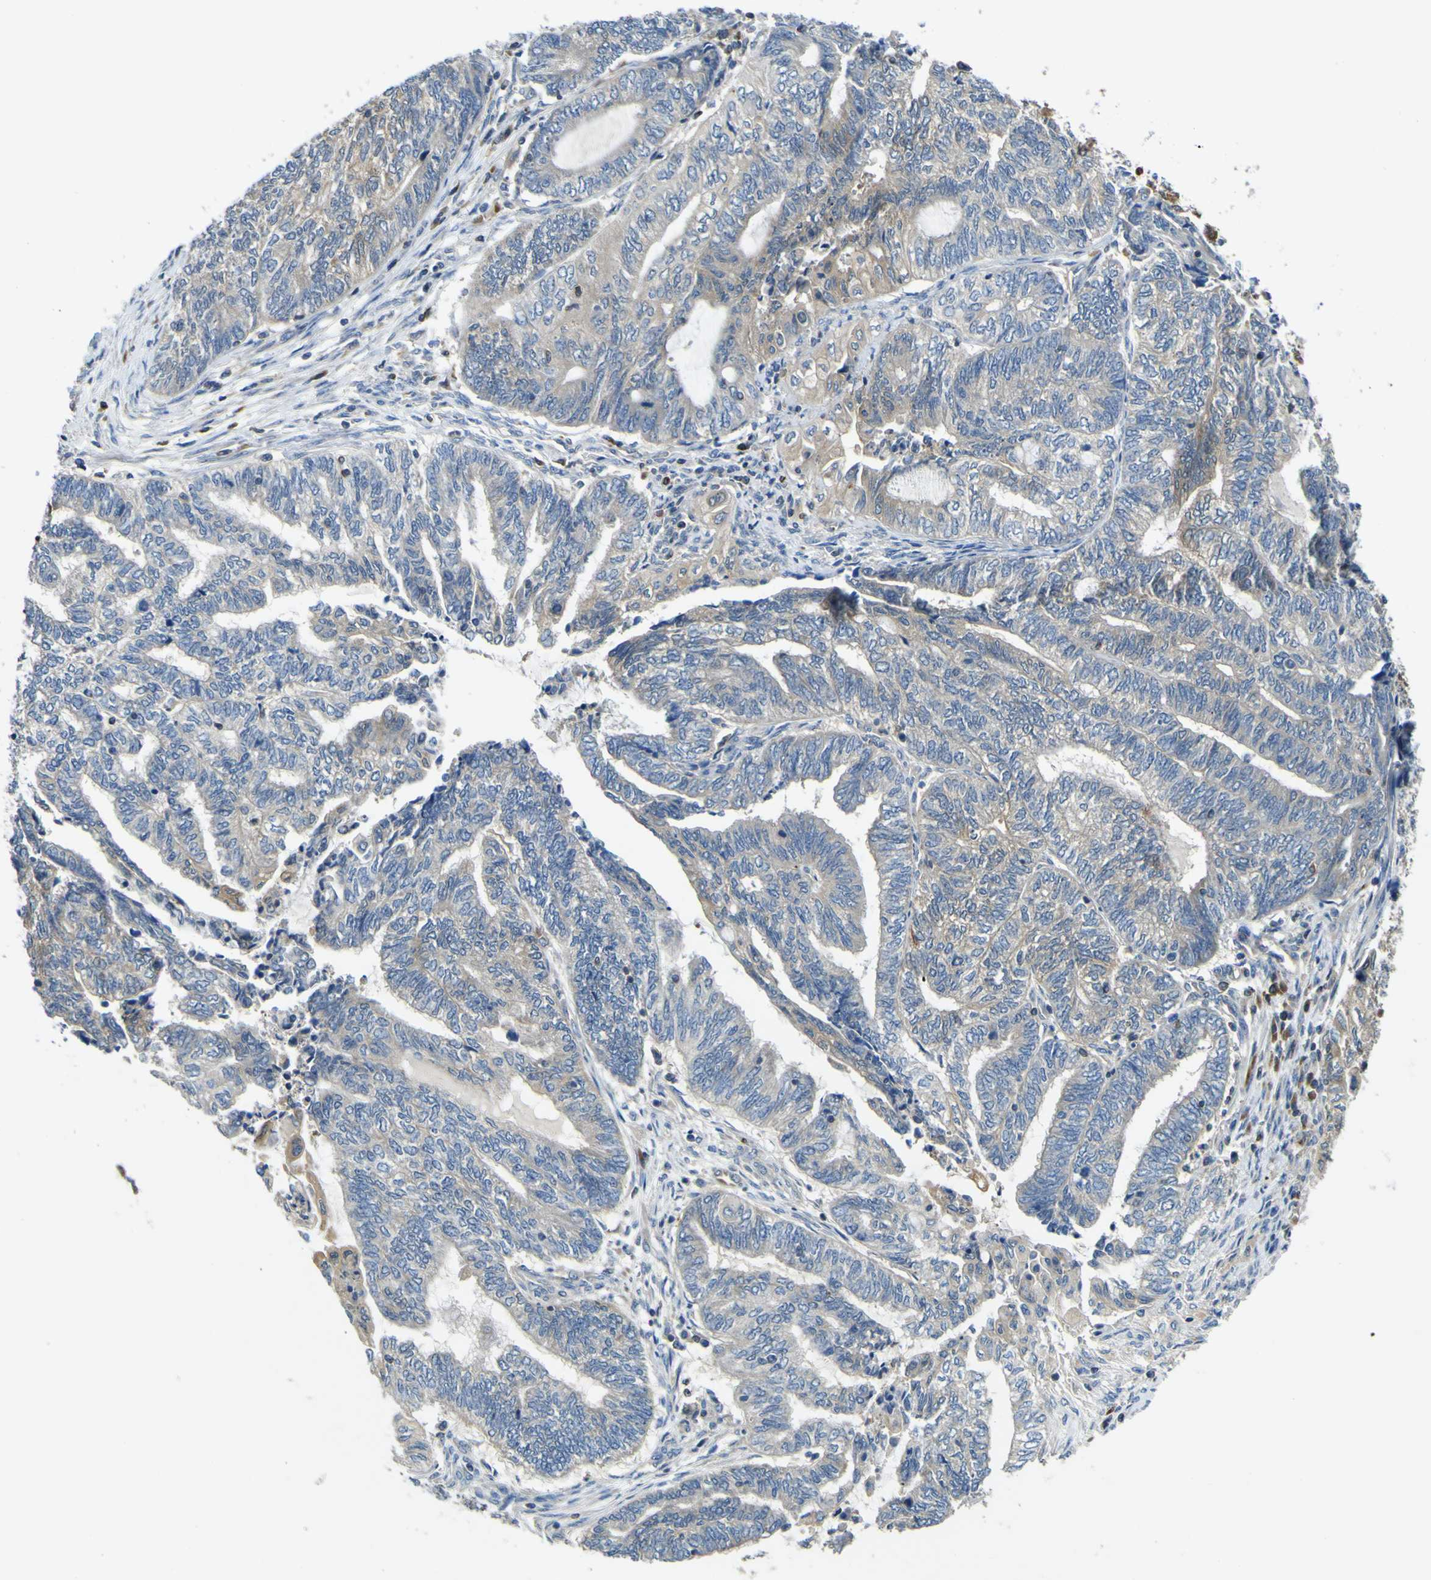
{"staining": {"intensity": "weak", "quantity": "25%-75%", "location": "cytoplasmic/membranous"}, "tissue": "endometrial cancer", "cell_type": "Tumor cells", "image_type": "cancer", "snomed": [{"axis": "morphology", "description": "Adenocarcinoma, NOS"}, {"axis": "topography", "description": "Uterus"}, {"axis": "topography", "description": "Endometrium"}], "caption": "Immunohistochemical staining of adenocarcinoma (endometrial) reveals low levels of weak cytoplasmic/membranous staining in about 25%-75% of tumor cells.", "gene": "EML2", "patient": {"sex": "female", "age": 70}}